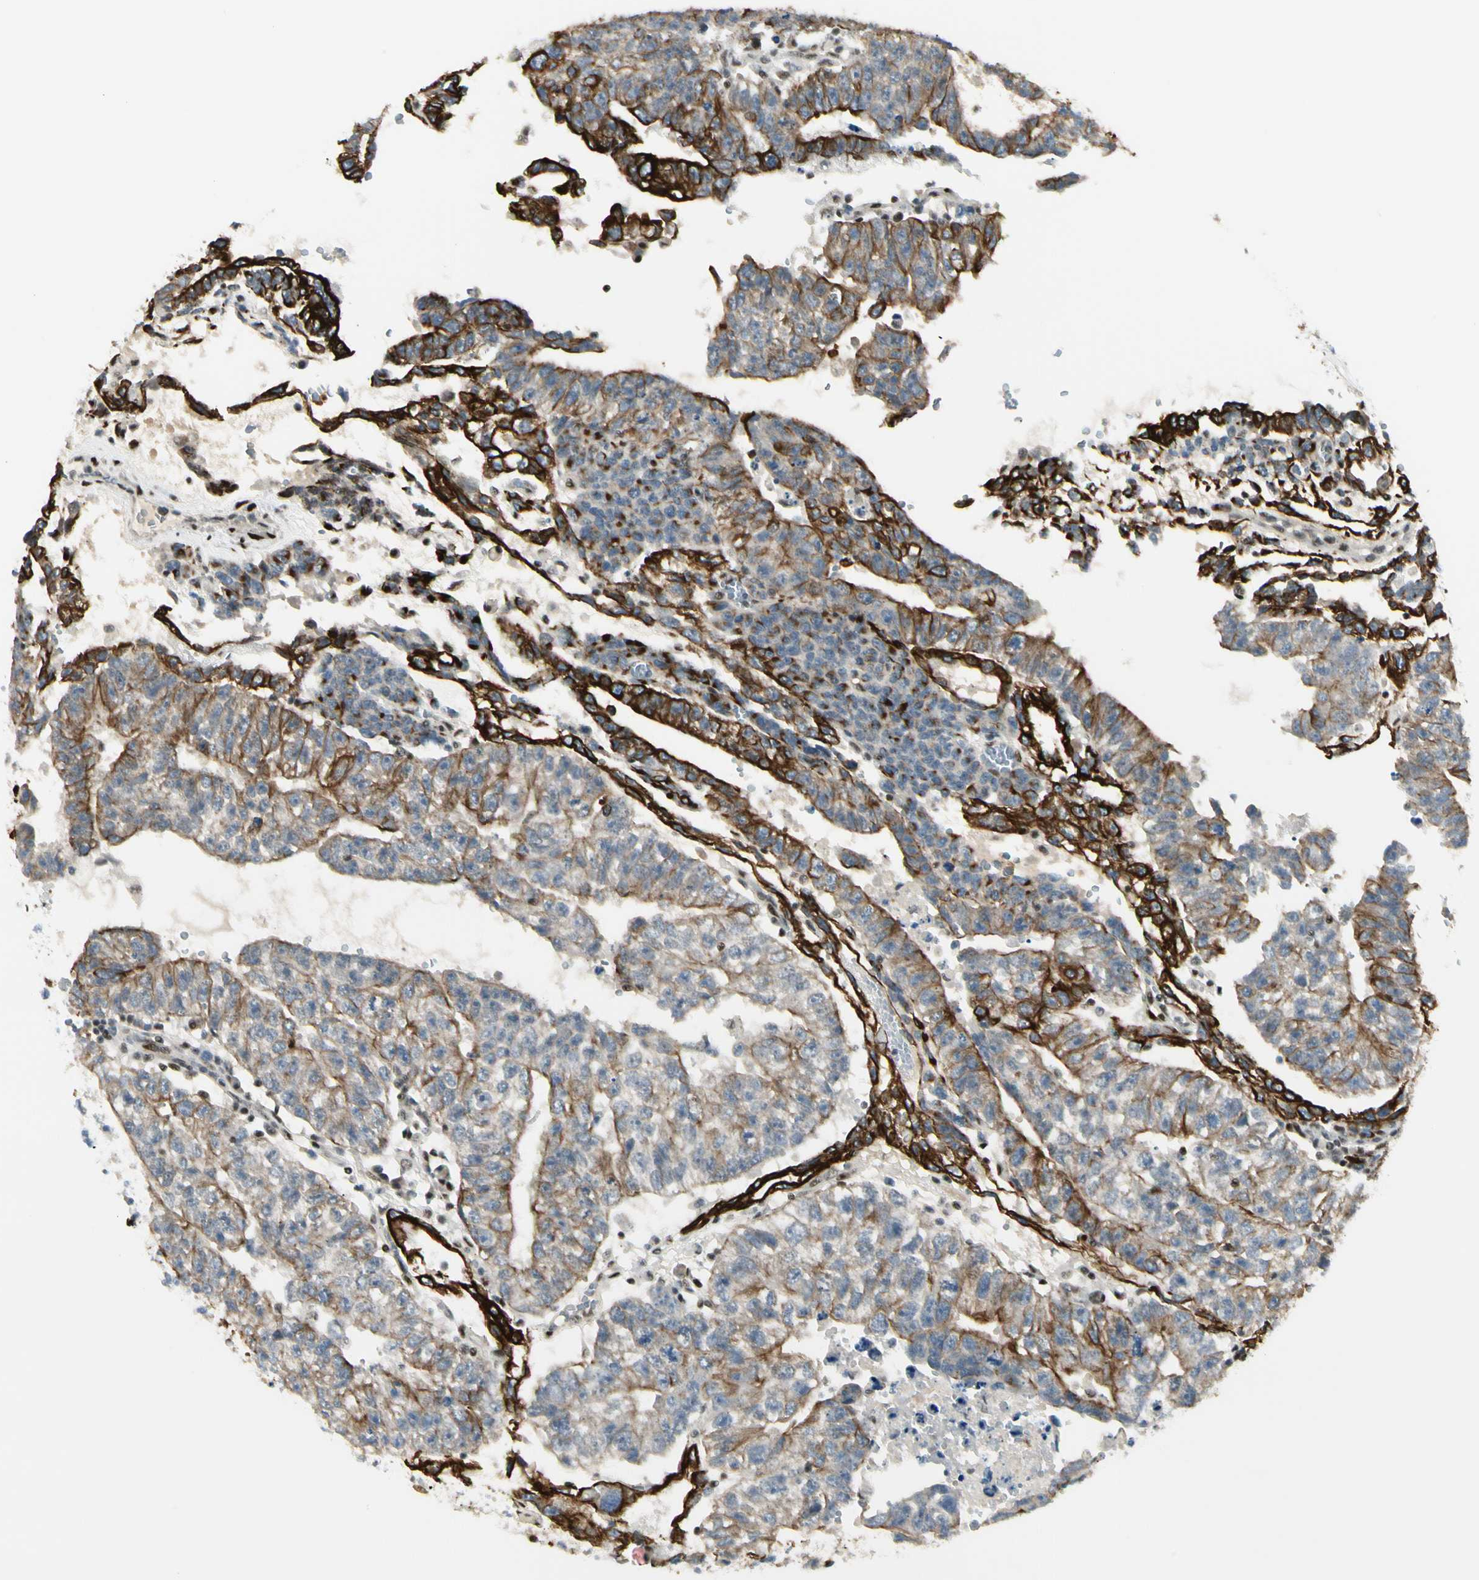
{"staining": {"intensity": "strong", "quantity": "25%-75%", "location": "cytoplasmic/membranous"}, "tissue": "testis cancer", "cell_type": "Tumor cells", "image_type": "cancer", "snomed": [{"axis": "morphology", "description": "Seminoma, NOS"}, {"axis": "morphology", "description": "Carcinoma, Embryonal, NOS"}, {"axis": "topography", "description": "Testis"}], "caption": "An image showing strong cytoplasmic/membranous positivity in approximately 25%-75% of tumor cells in testis cancer, as visualized by brown immunohistochemical staining.", "gene": "ATXN1", "patient": {"sex": "male", "age": 52}}